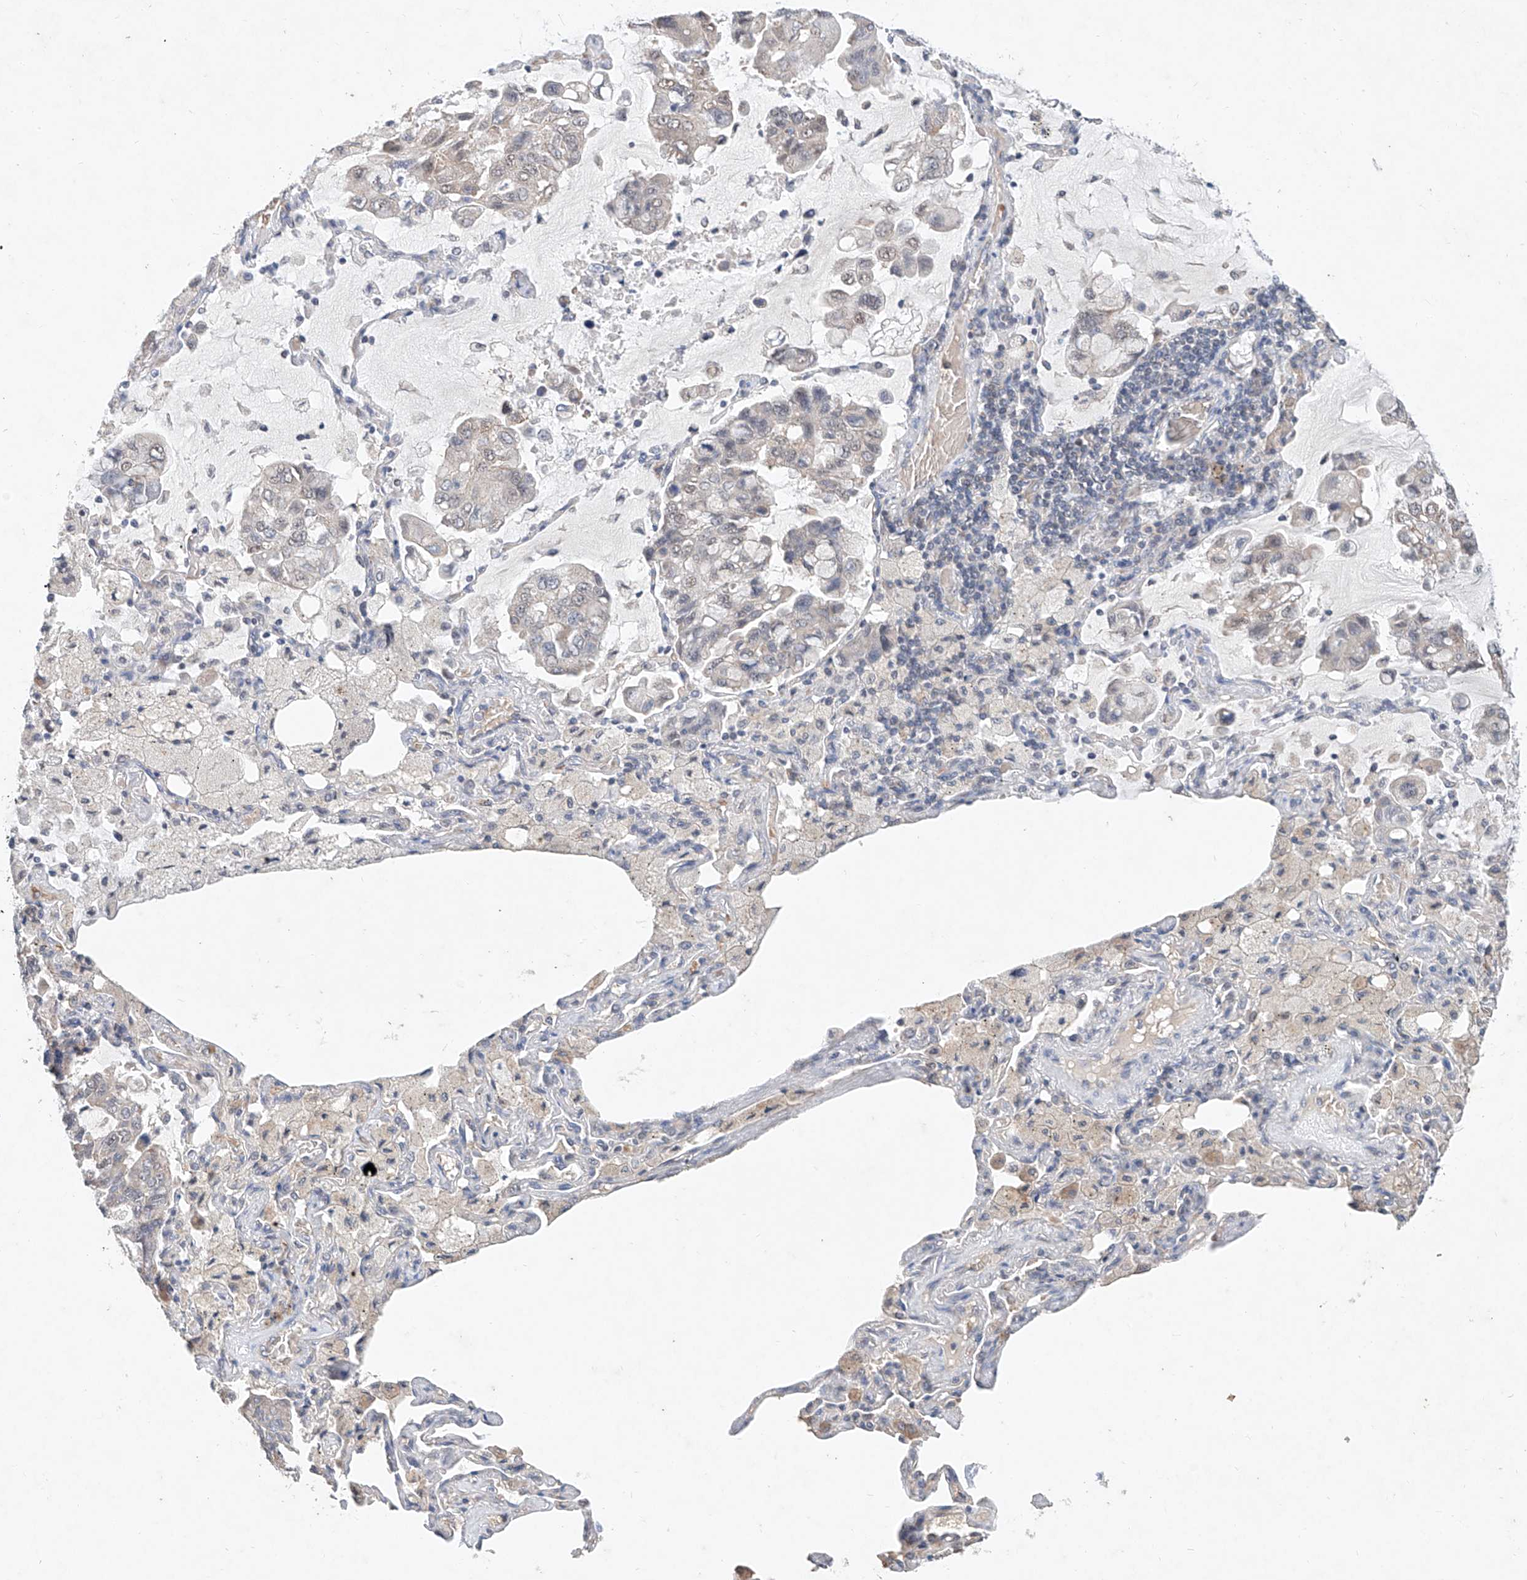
{"staining": {"intensity": "weak", "quantity": "<25%", "location": "cytoplasmic/membranous"}, "tissue": "lung cancer", "cell_type": "Tumor cells", "image_type": "cancer", "snomed": [{"axis": "morphology", "description": "Adenocarcinoma, NOS"}, {"axis": "topography", "description": "Lung"}], "caption": "The micrograph exhibits no staining of tumor cells in lung adenocarcinoma.", "gene": "FASTK", "patient": {"sex": "male", "age": 64}}